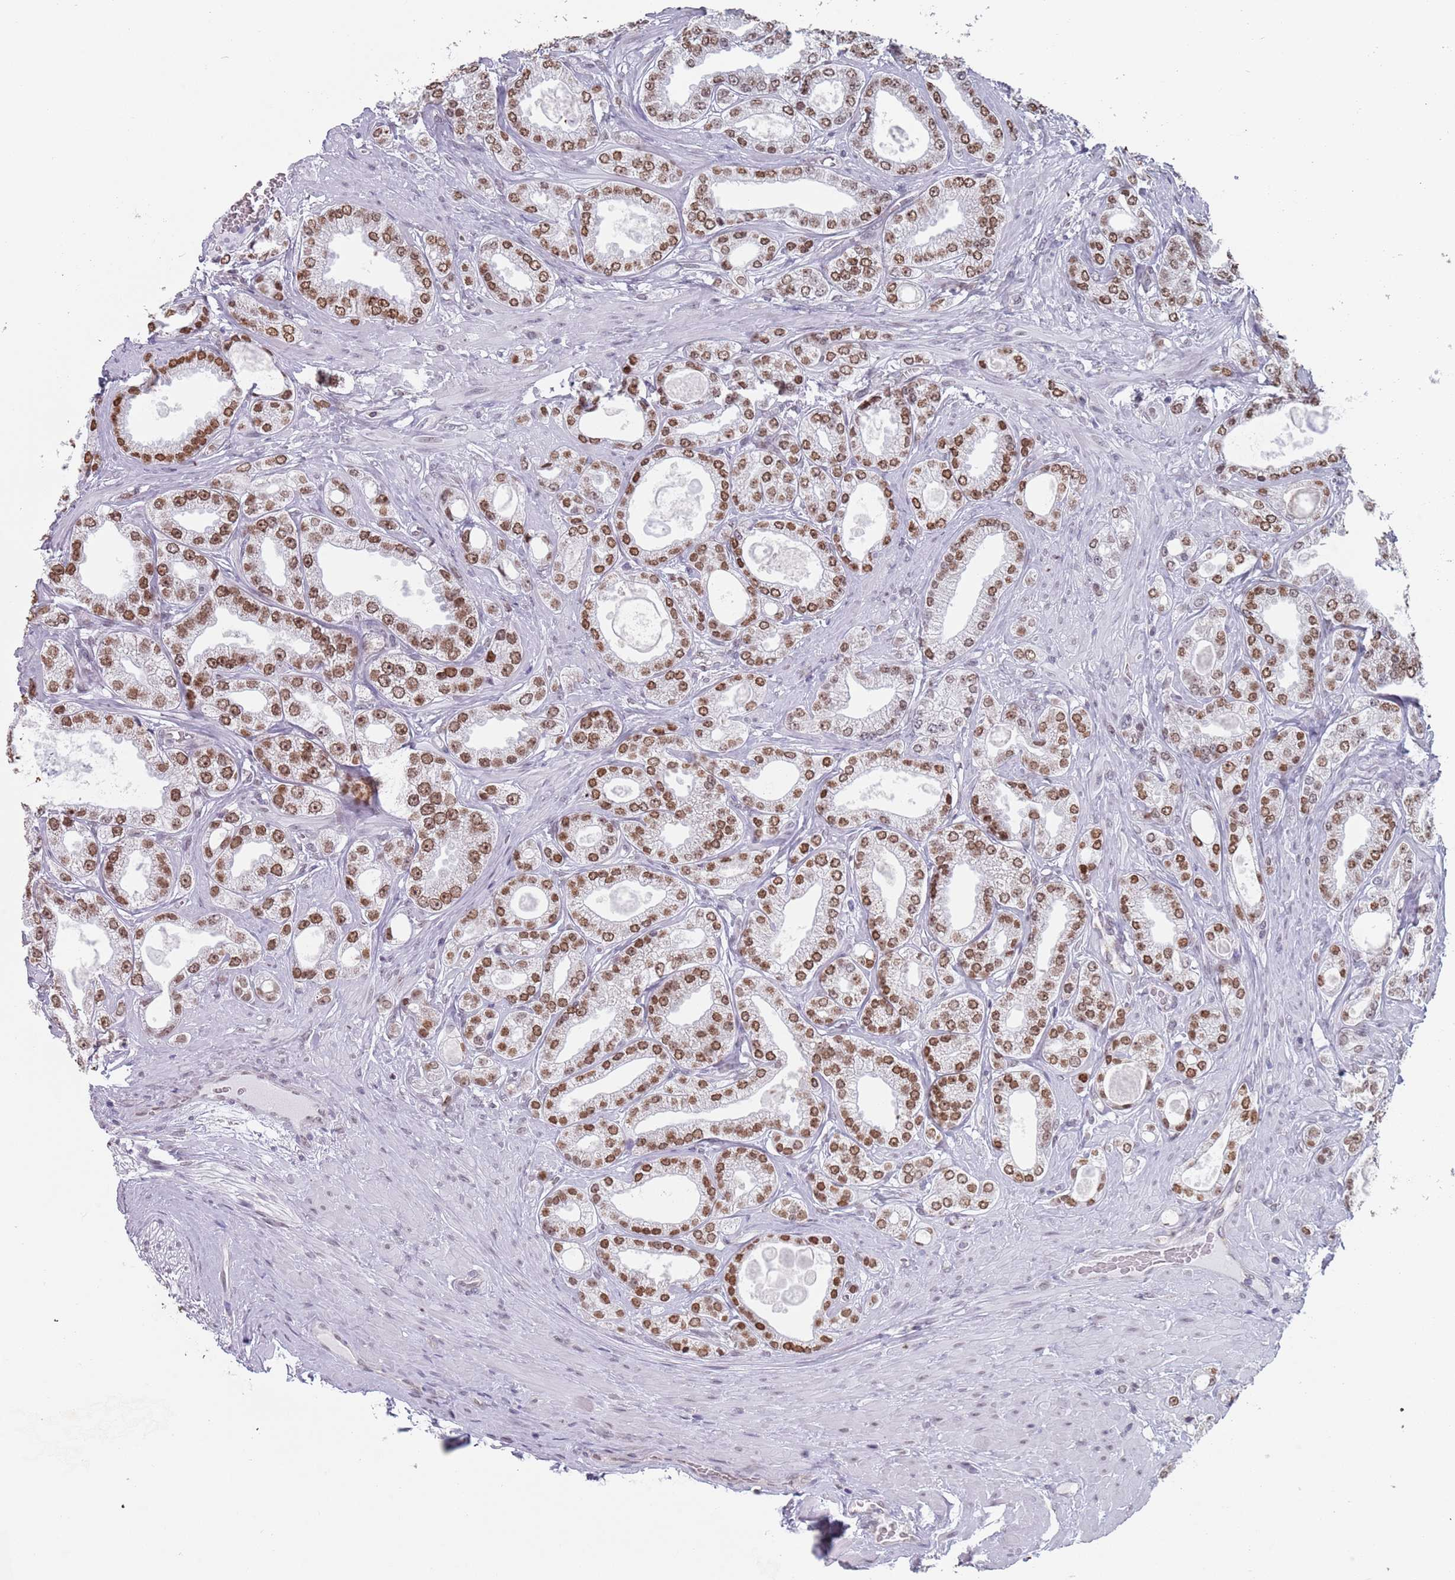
{"staining": {"intensity": "moderate", "quantity": ">75%", "location": "nuclear"}, "tissue": "prostate cancer", "cell_type": "Tumor cells", "image_type": "cancer", "snomed": [{"axis": "morphology", "description": "Adenocarcinoma, Low grade"}, {"axis": "topography", "description": "Prostate"}], "caption": "A high-resolution image shows immunohistochemistry staining of prostate cancer, which demonstrates moderate nuclear staining in about >75% of tumor cells.", "gene": "MFSD12", "patient": {"sex": "male", "age": 63}}